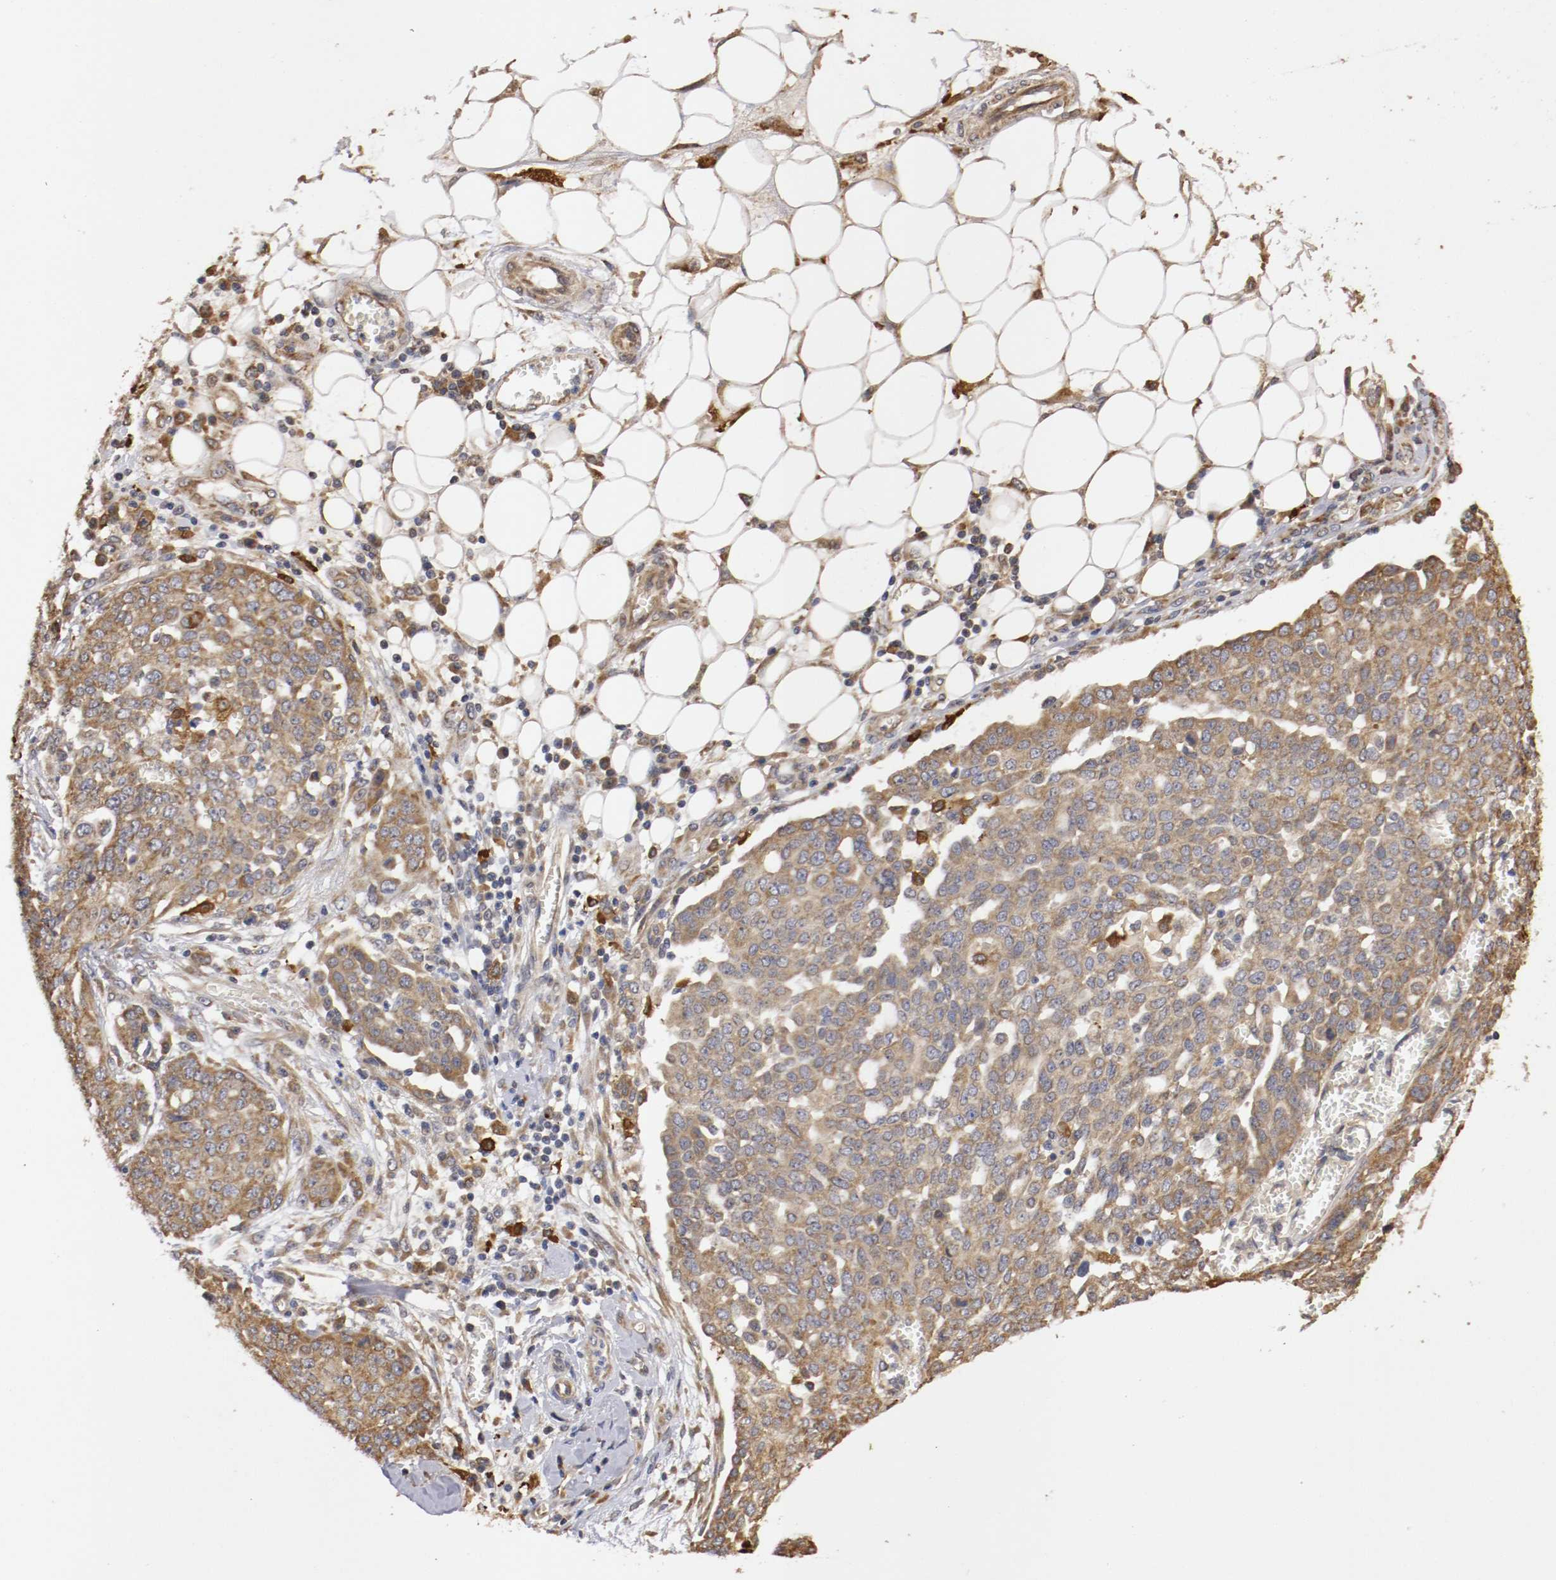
{"staining": {"intensity": "strong", "quantity": ">75%", "location": "cytoplasmic/membranous"}, "tissue": "ovarian cancer", "cell_type": "Tumor cells", "image_type": "cancer", "snomed": [{"axis": "morphology", "description": "Cystadenocarcinoma, serous, NOS"}, {"axis": "topography", "description": "Soft tissue"}, {"axis": "topography", "description": "Ovary"}], "caption": "Protein expression by immunohistochemistry (IHC) displays strong cytoplasmic/membranous staining in approximately >75% of tumor cells in ovarian cancer.", "gene": "VEZT", "patient": {"sex": "female", "age": 57}}